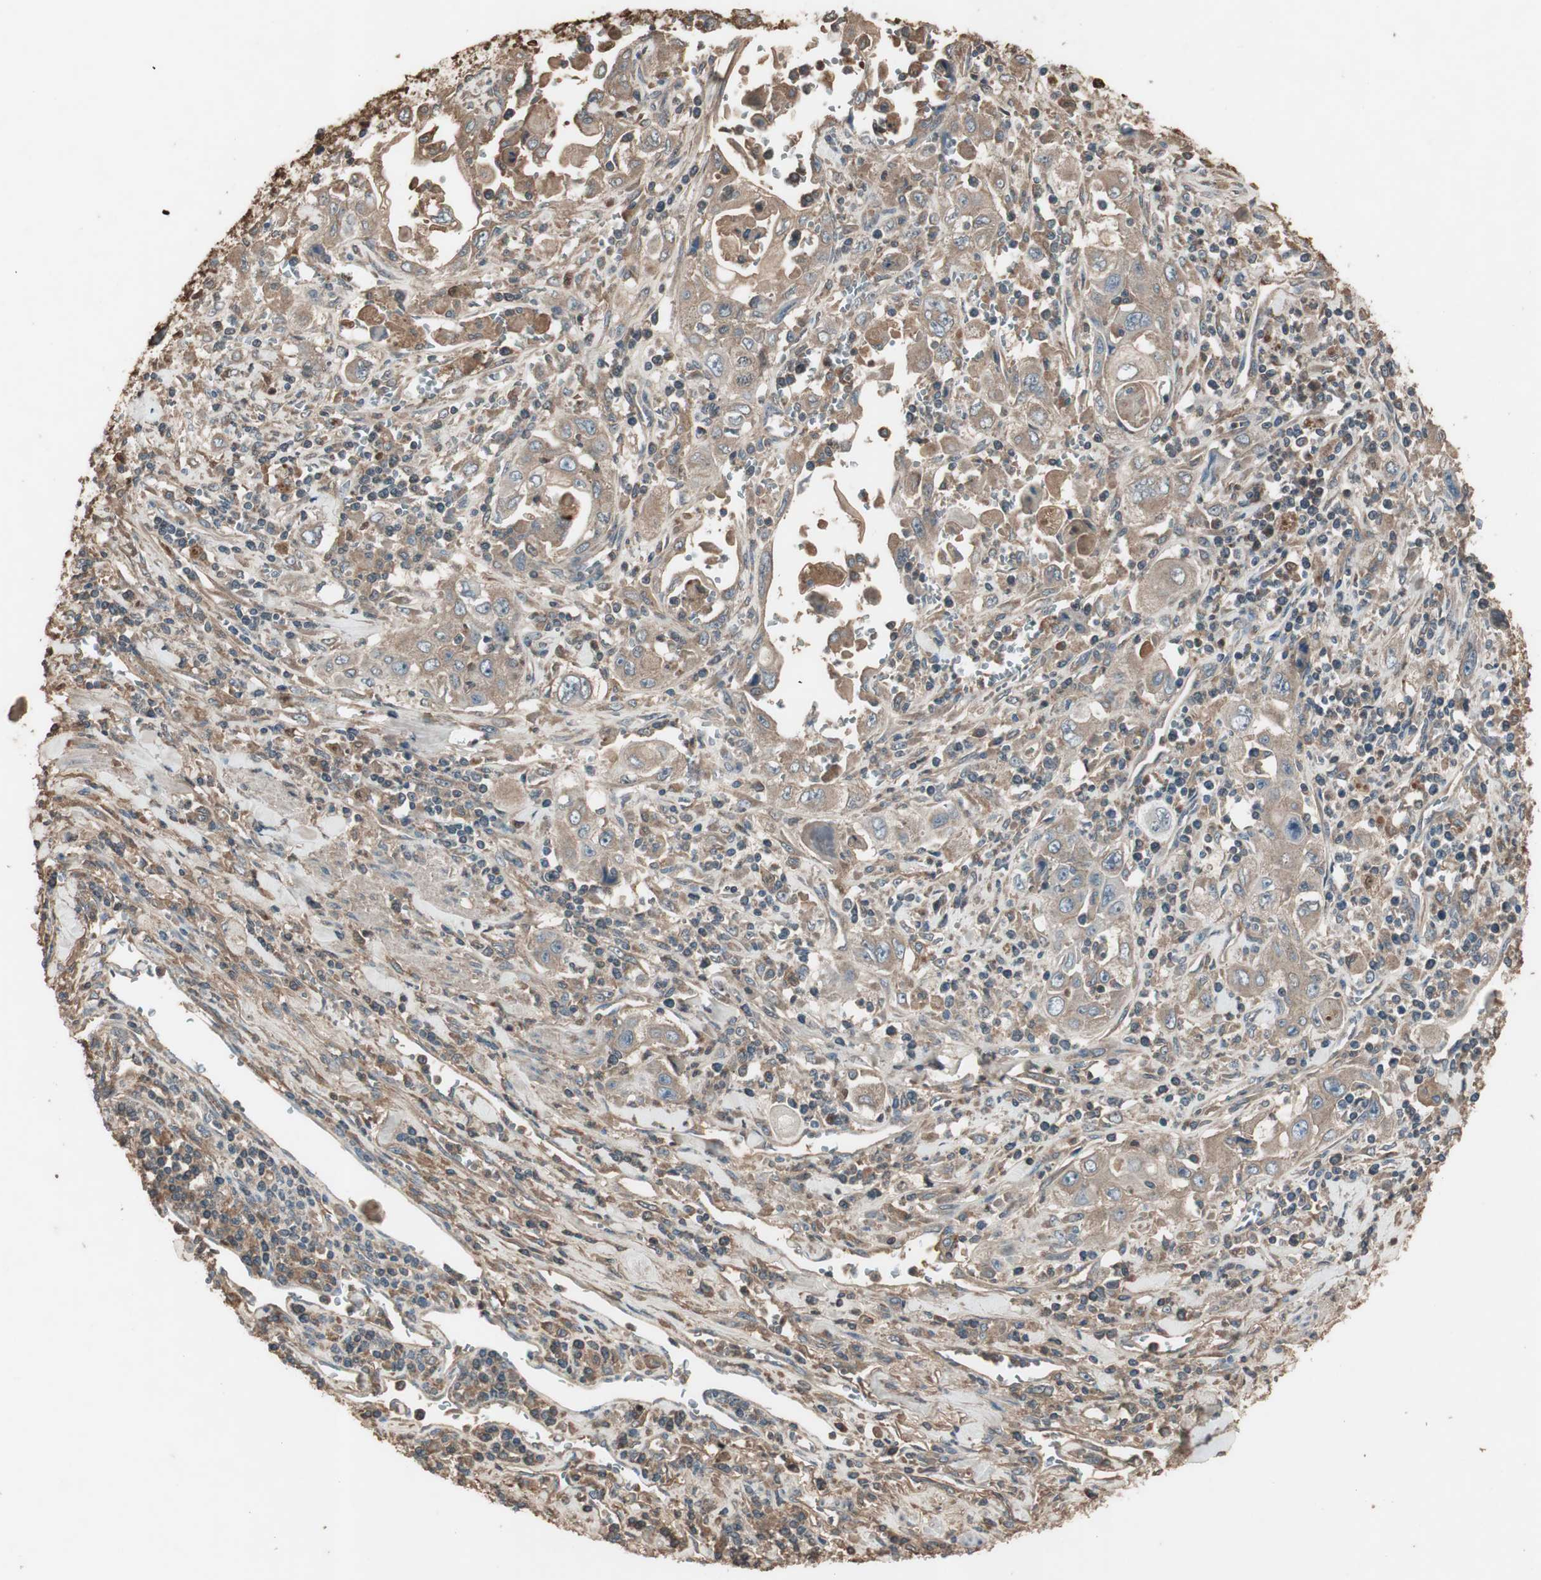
{"staining": {"intensity": "weak", "quantity": ">75%", "location": "cytoplasmic/membranous"}, "tissue": "pancreatic cancer", "cell_type": "Tumor cells", "image_type": "cancer", "snomed": [{"axis": "morphology", "description": "Adenocarcinoma, NOS"}, {"axis": "topography", "description": "Pancreas"}], "caption": "A high-resolution histopathology image shows immunohistochemistry (IHC) staining of pancreatic cancer (adenocarcinoma), which exhibits weak cytoplasmic/membranous staining in approximately >75% of tumor cells.", "gene": "MMP14", "patient": {"sex": "male", "age": 70}}